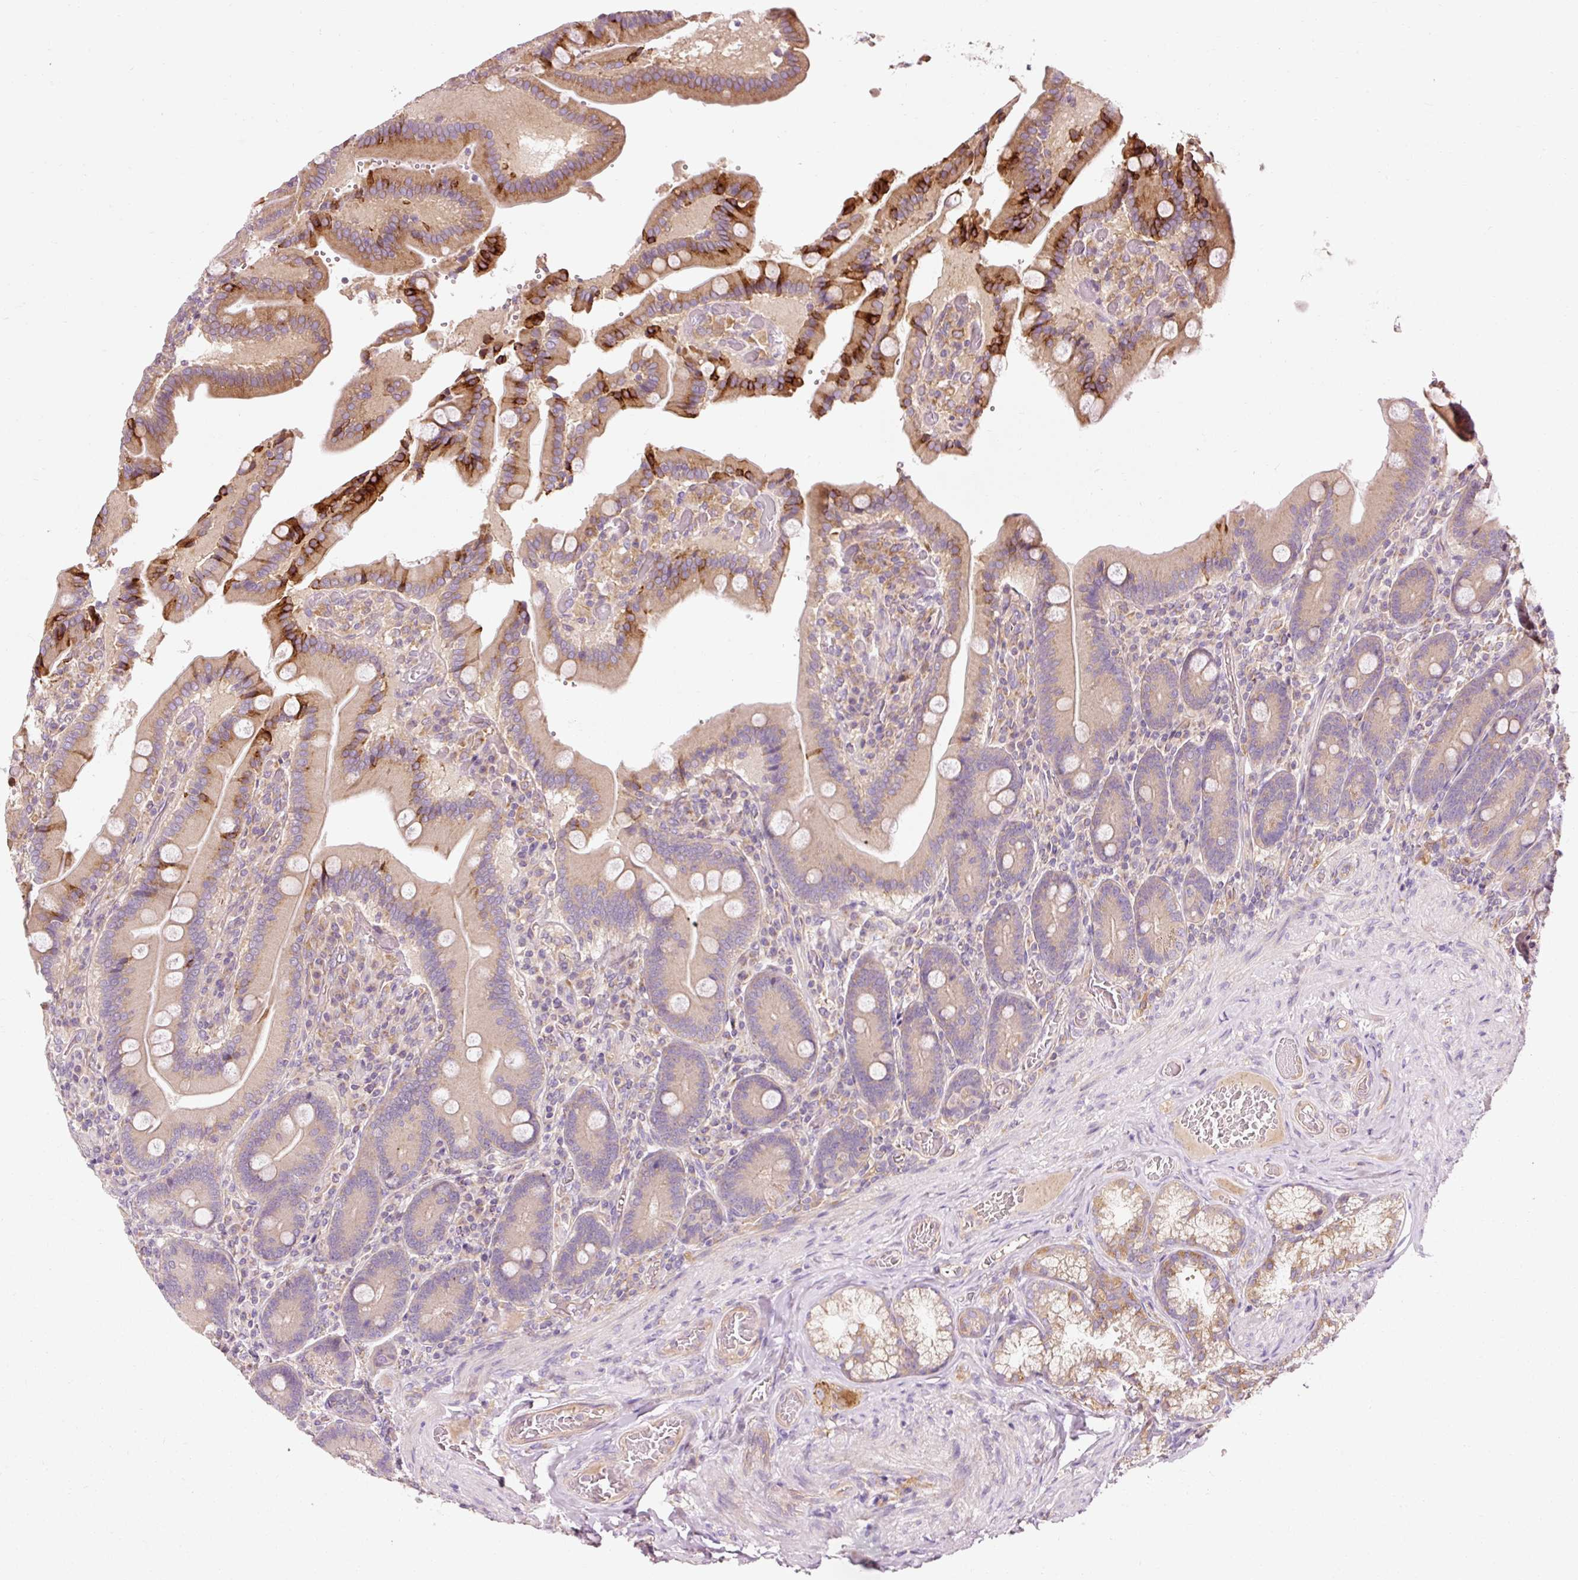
{"staining": {"intensity": "strong", "quantity": "<25%", "location": "cytoplasmic/membranous"}, "tissue": "duodenum", "cell_type": "Glandular cells", "image_type": "normal", "snomed": [{"axis": "morphology", "description": "Normal tissue, NOS"}, {"axis": "topography", "description": "Duodenum"}], "caption": "Immunohistochemistry of normal human duodenum exhibits medium levels of strong cytoplasmic/membranous staining in about <25% of glandular cells.", "gene": "NAPA", "patient": {"sex": "female", "age": 62}}